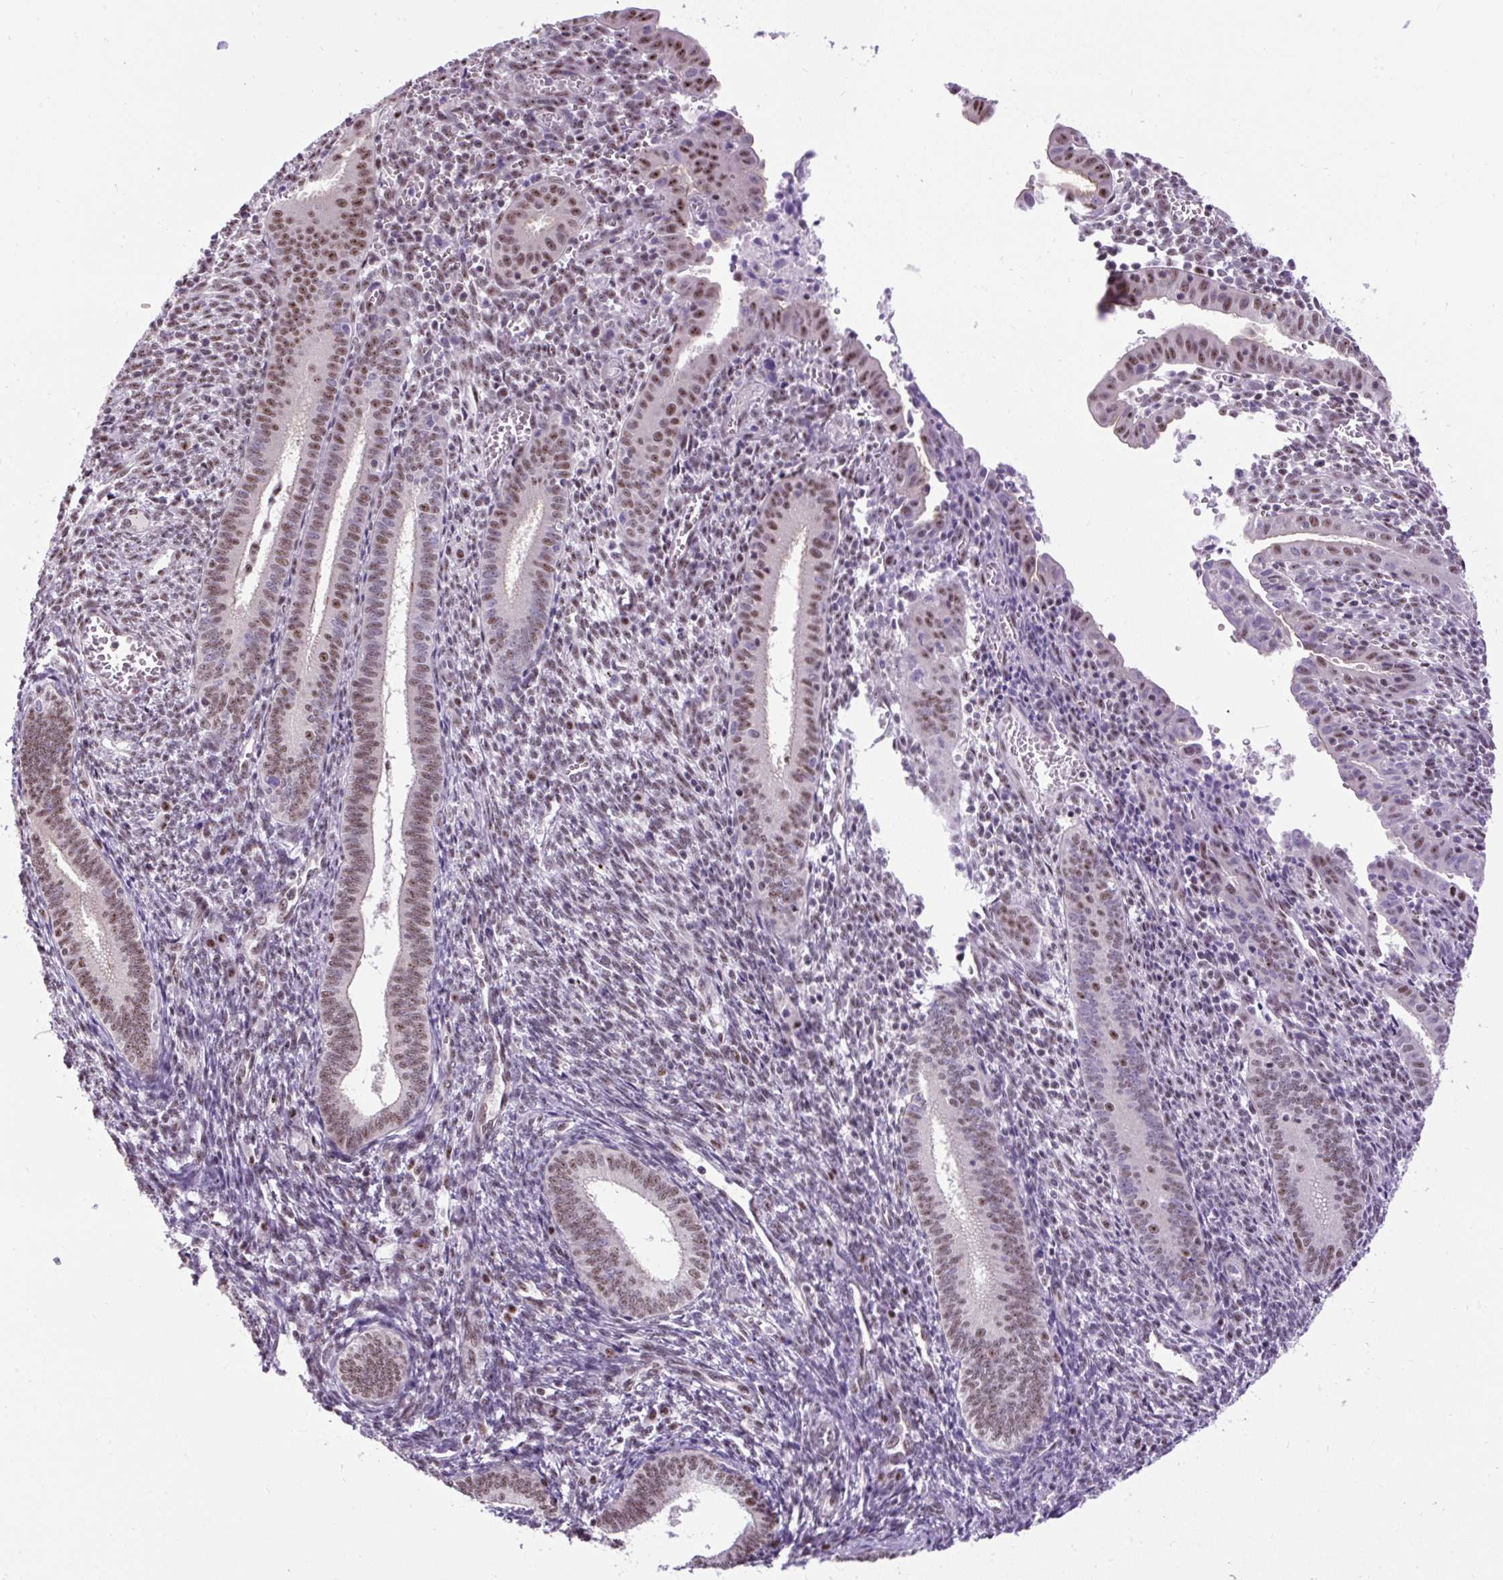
{"staining": {"intensity": "weak", "quantity": "25%-75%", "location": "nuclear"}, "tissue": "endometrium", "cell_type": "Cells in endometrial stroma", "image_type": "normal", "snomed": [{"axis": "morphology", "description": "Normal tissue, NOS"}, {"axis": "topography", "description": "Endometrium"}], "caption": "This histopathology image shows immunohistochemistry staining of unremarkable endometrium, with low weak nuclear positivity in approximately 25%-75% of cells in endometrial stroma.", "gene": "SMC5", "patient": {"sex": "female", "age": 41}}